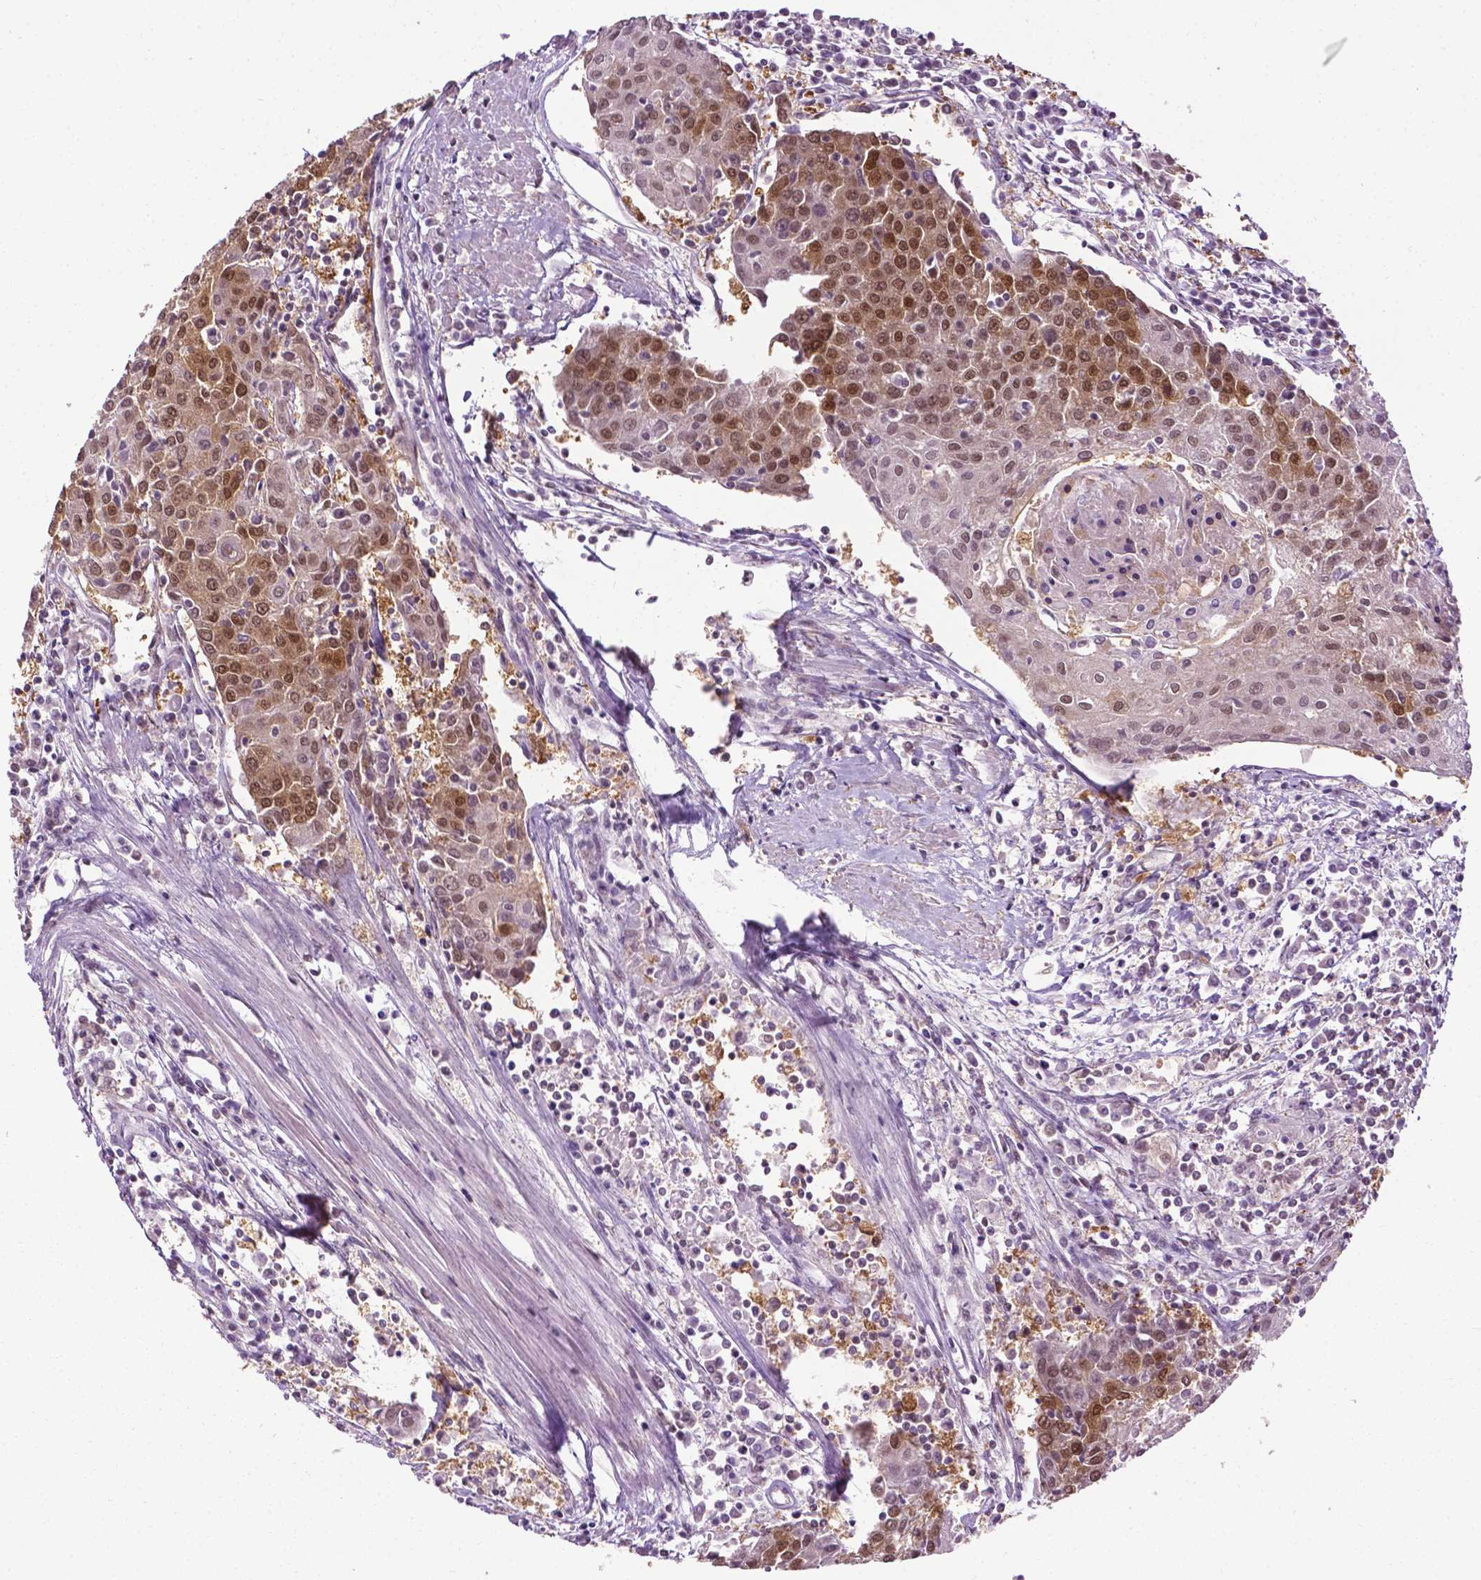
{"staining": {"intensity": "moderate", "quantity": ">75%", "location": "cytoplasmic/membranous,nuclear"}, "tissue": "urothelial cancer", "cell_type": "Tumor cells", "image_type": "cancer", "snomed": [{"axis": "morphology", "description": "Urothelial carcinoma, High grade"}, {"axis": "topography", "description": "Urinary bladder"}], "caption": "Immunohistochemistry (DAB (3,3'-diaminobenzidine)) staining of human high-grade urothelial carcinoma displays moderate cytoplasmic/membranous and nuclear protein positivity in approximately >75% of tumor cells. (Brightfield microscopy of DAB IHC at high magnification).", "gene": "UBQLN4", "patient": {"sex": "female", "age": 85}}